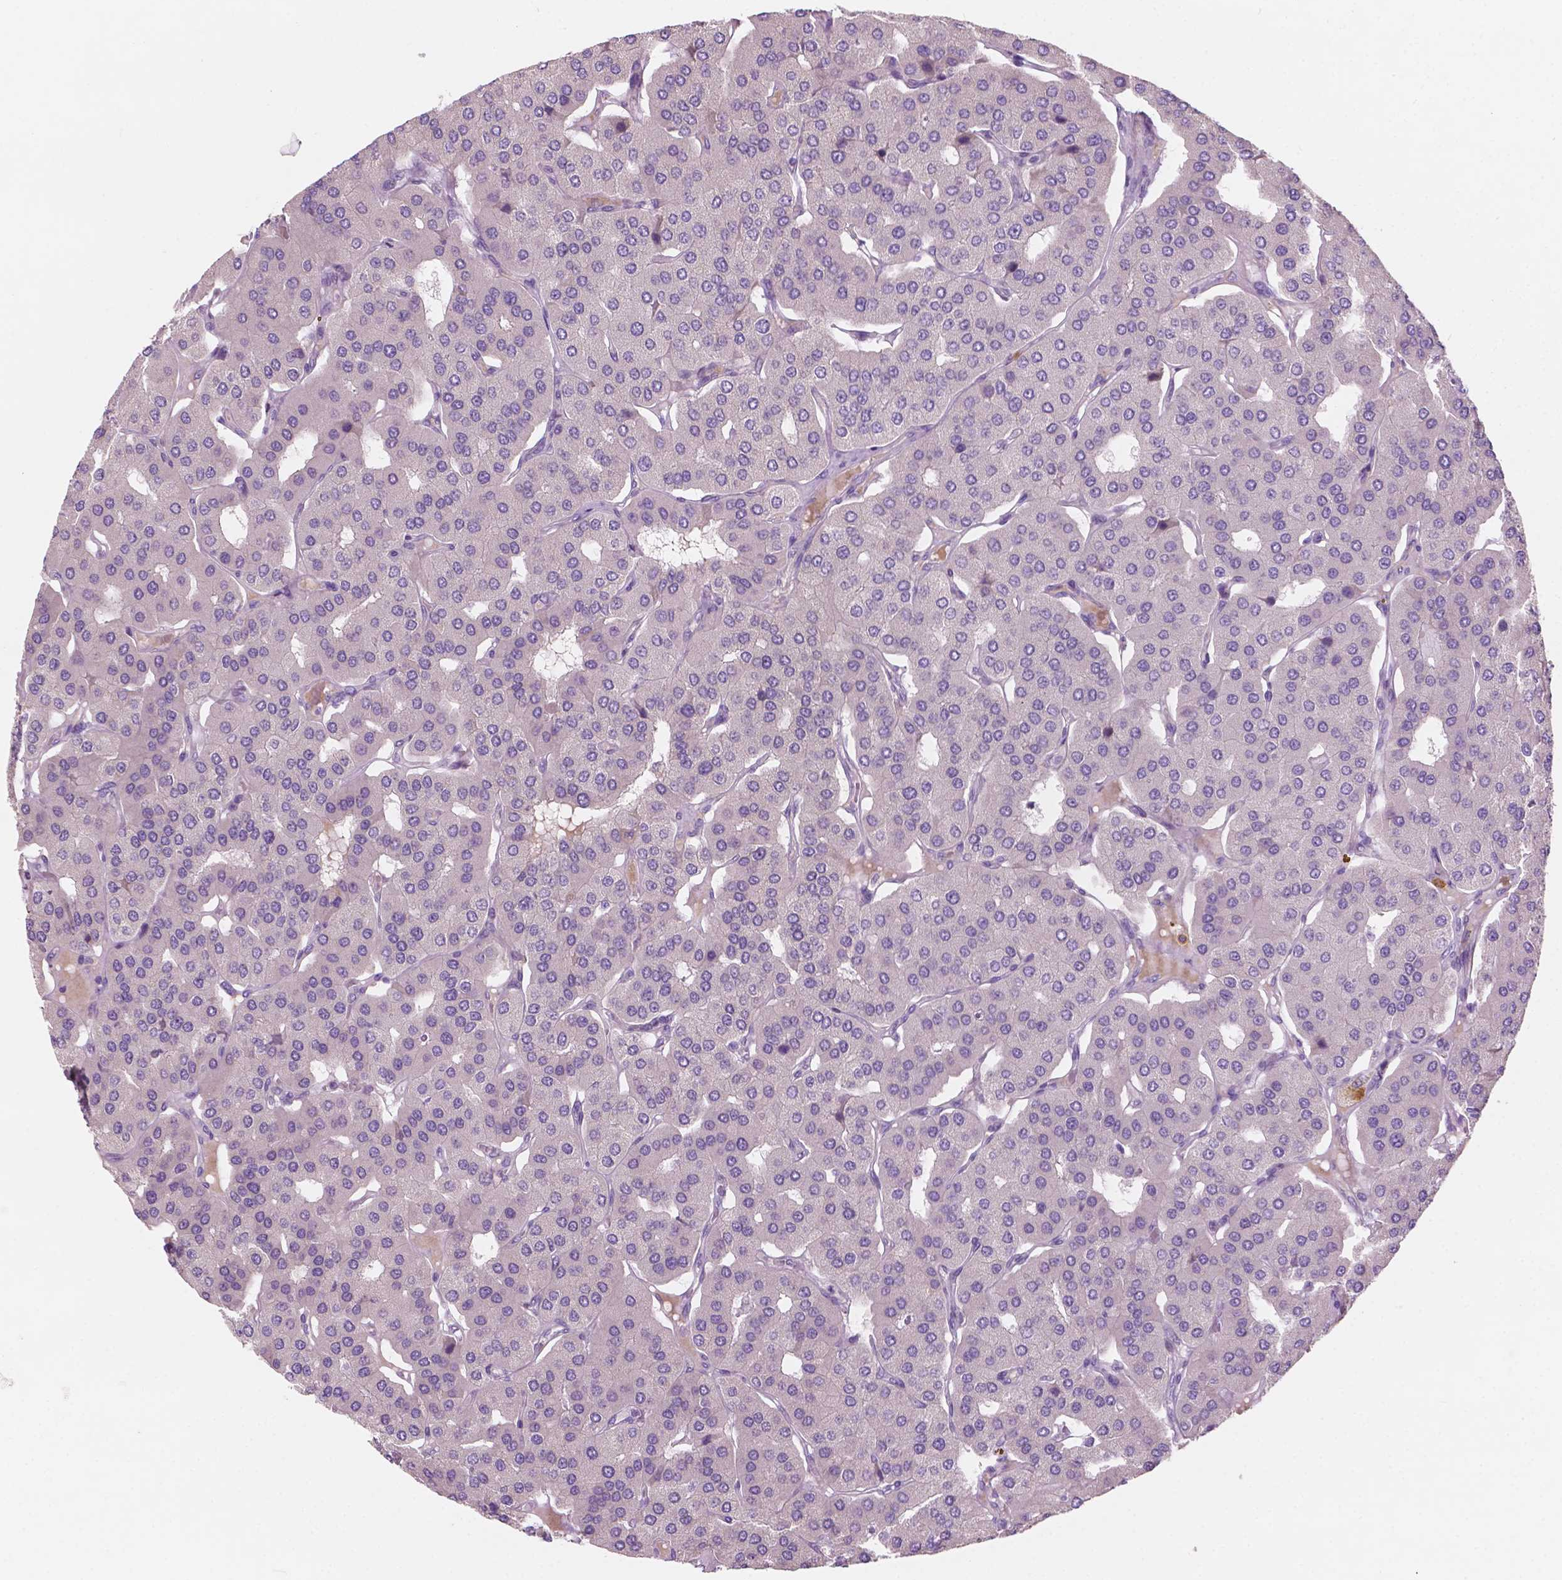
{"staining": {"intensity": "negative", "quantity": "none", "location": "none"}, "tissue": "parathyroid gland", "cell_type": "Glandular cells", "image_type": "normal", "snomed": [{"axis": "morphology", "description": "Normal tissue, NOS"}, {"axis": "morphology", "description": "Adenoma, NOS"}, {"axis": "topography", "description": "Parathyroid gland"}], "caption": "Glandular cells are negative for protein expression in benign human parathyroid gland.", "gene": "LRP1B", "patient": {"sex": "female", "age": 86}}